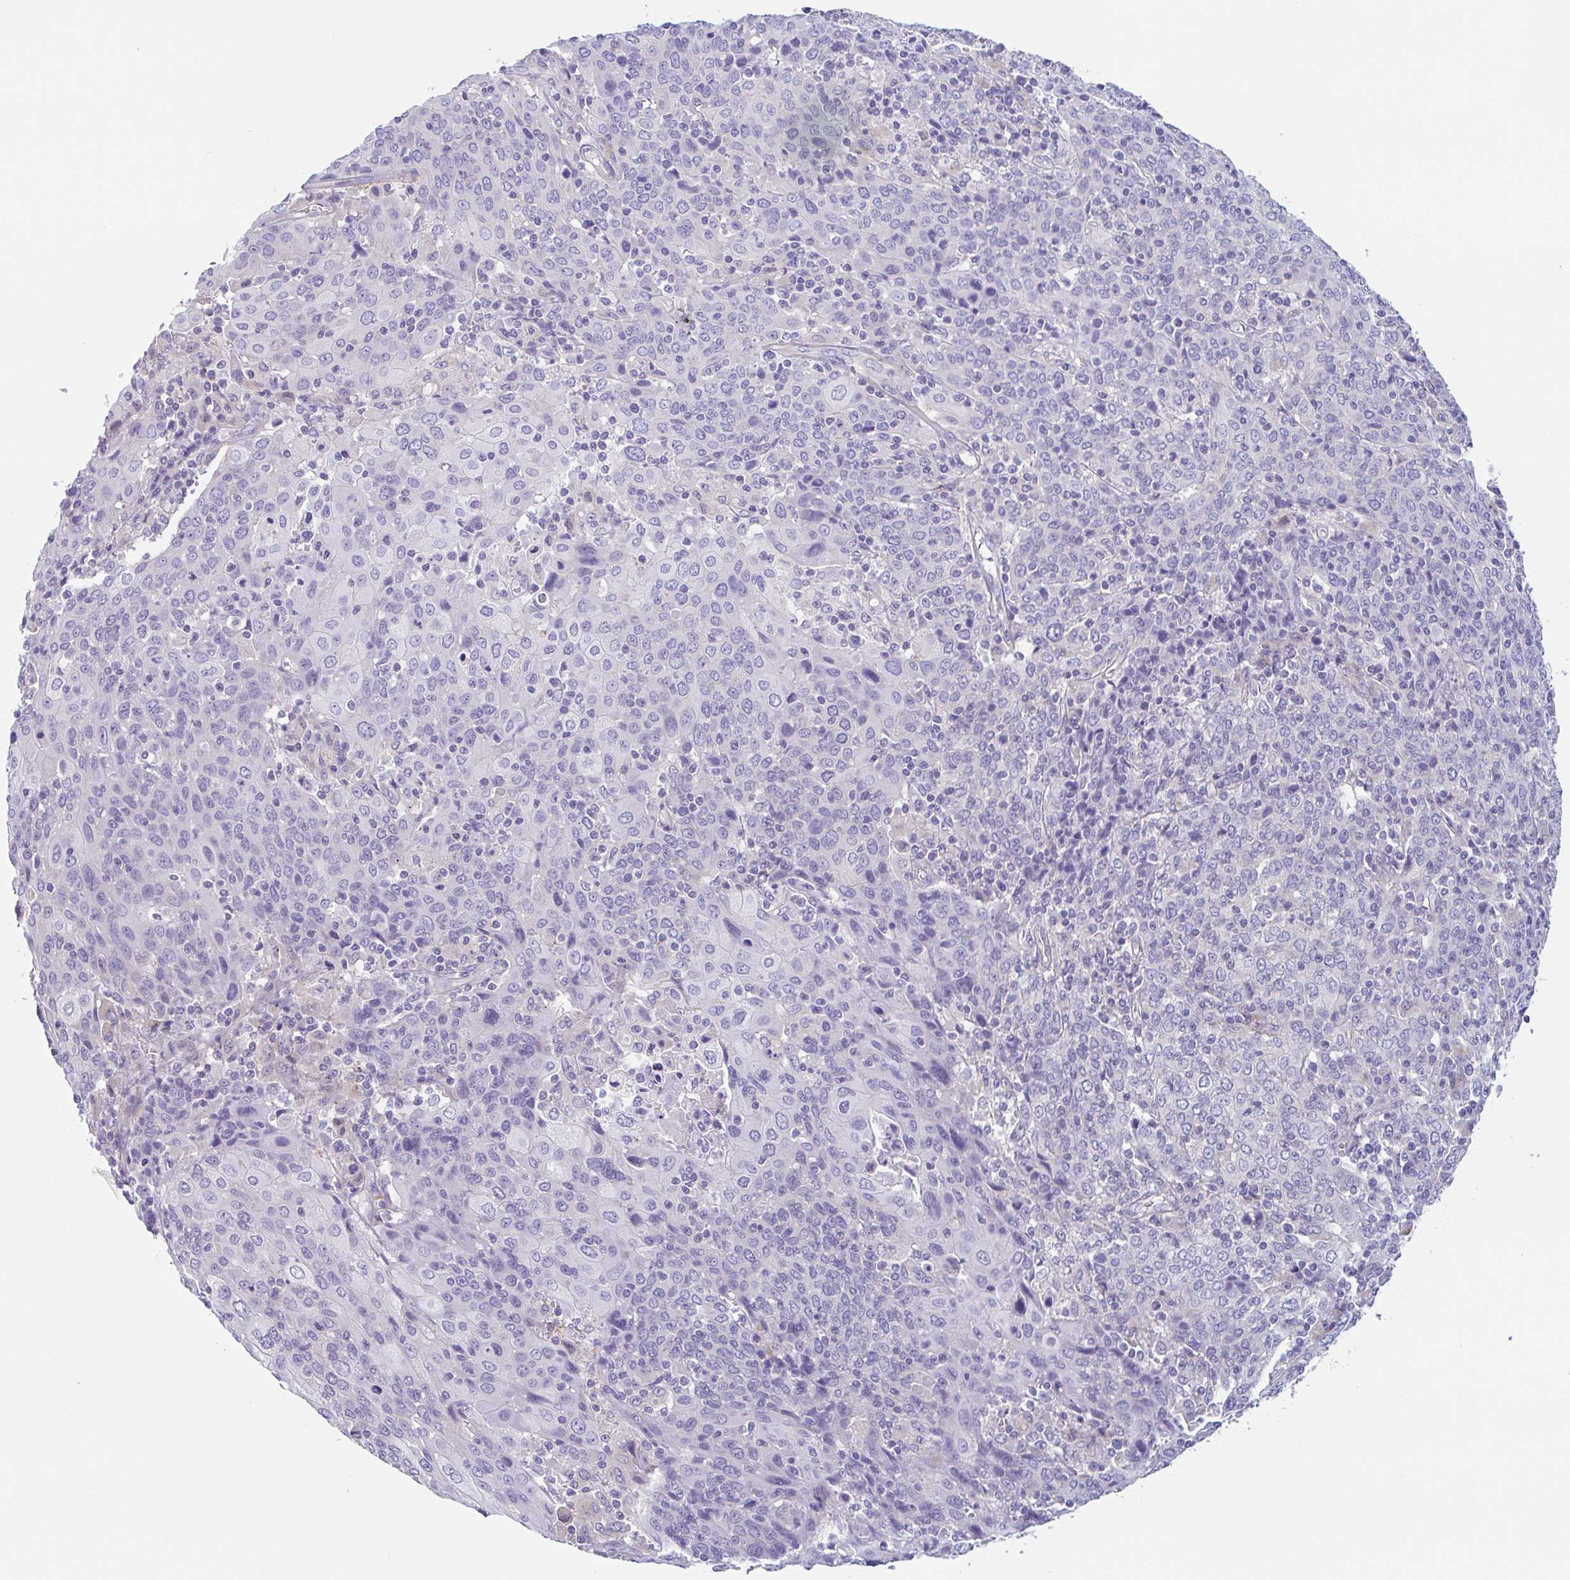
{"staining": {"intensity": "negative", "quantity": "none", "location": "none"}, "tissue": "cervical cancer", "cell_type": "Tumor cells", "image_type": "cancer", "snomed": [{"axis": "morphology", "description": "Squamous cell carcinoma, NOS"}, {"axis": "topography", "description": "Cervix"}], "caption": "Tumor cells are negative for protein expression in human cervical squamous cell carcinoma.", "gene": "LENG9", "patient": {"sex": "female", "age": 67}}